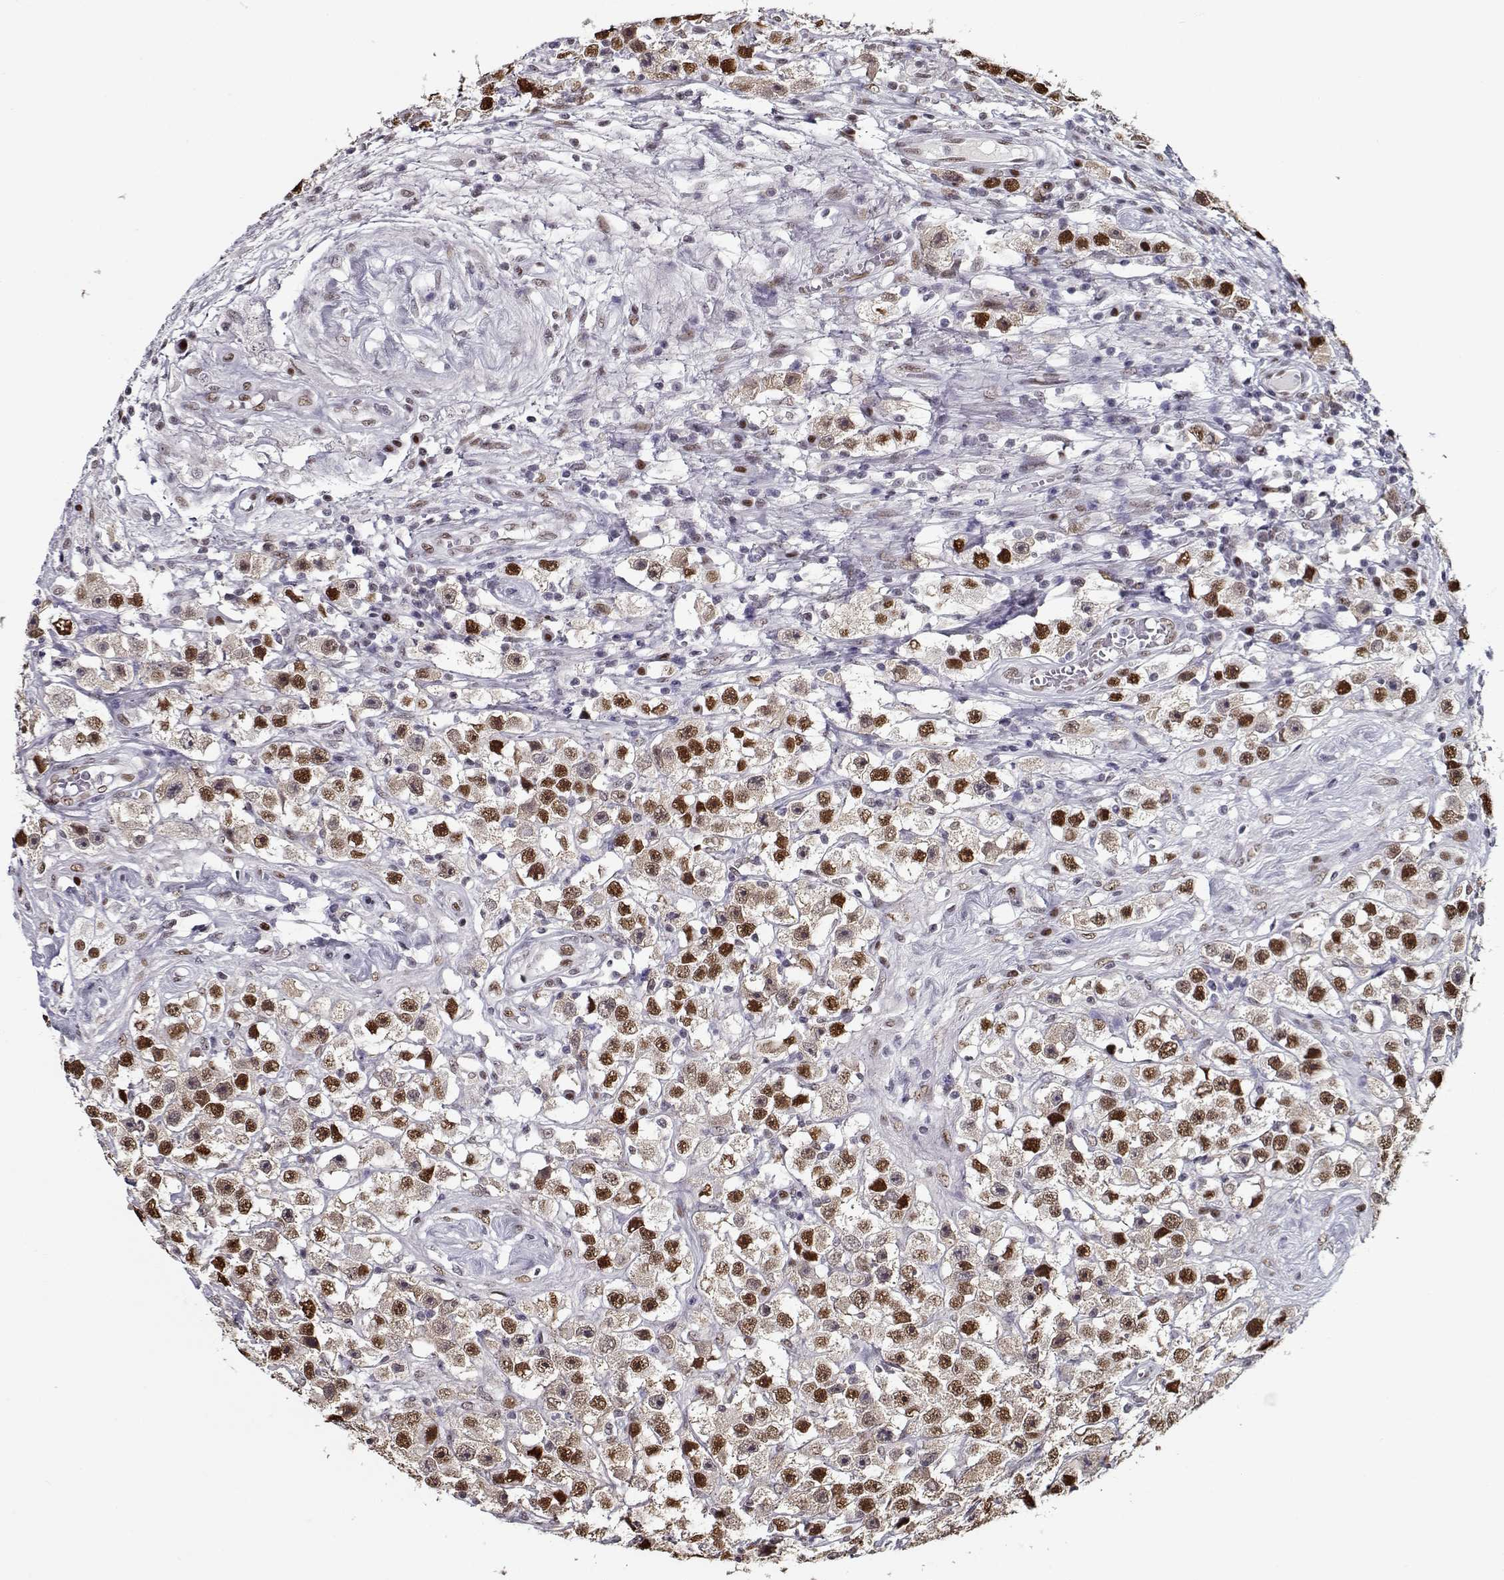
{"staining": {"intensity": "moderate", "quantity": ">75%", "location": "nuclear"}, "tissue": "testis cancer", "cell_type": "Tumor cells", "image_type": "cancer", "snomed": [{"axis": "morphology", "description": "Seminoma, NOS"}, {"axis": "topography", "description": "Testis"}], "caption": "Protein staining shows moderate nuclear expression in about >75% of tumor cells in seminoma (testis).", "gene": "PRMT8", "patient": {"sex": "male", "age": 45}}